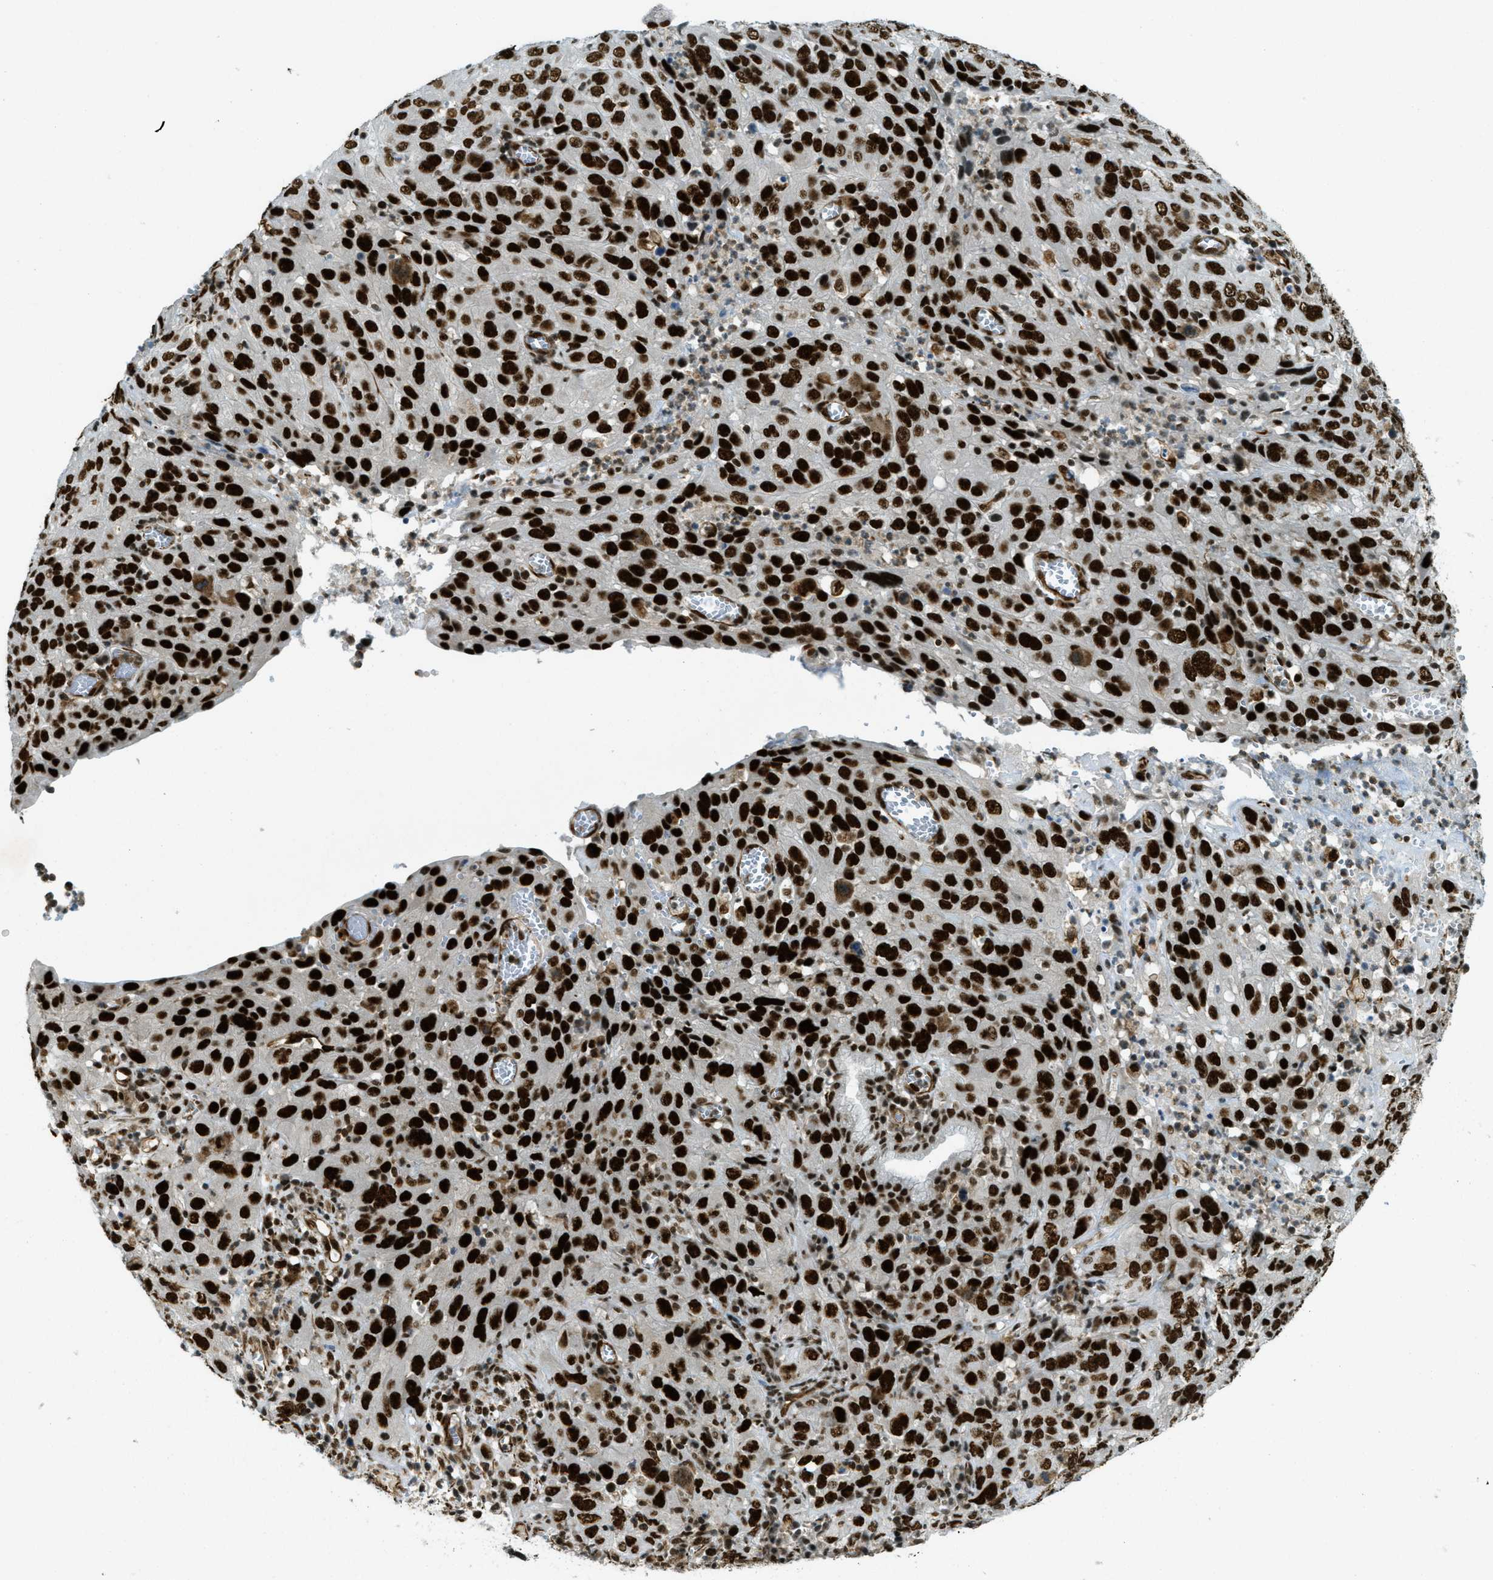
{"staining": {"intensity": "strong", "quantity": ">75%", "location": "nuclear"}, "tissue": "cervical cancer", "cell_type": "Tumor cells", "image_type": "cancer", "snomed": [{"axis": "morphology", "description": "Squamous cell carcinoma, NOS"}, {"axis": "topography", "description": "Cervix"}], "caption": "Tumor cells display strong nuclear staining in about >75% of cells in cervical squamous cell carcinoma. Nuclei are stained in blue.", "gene": "ZFR", "patient": {"sex": "female", "age": 32}}